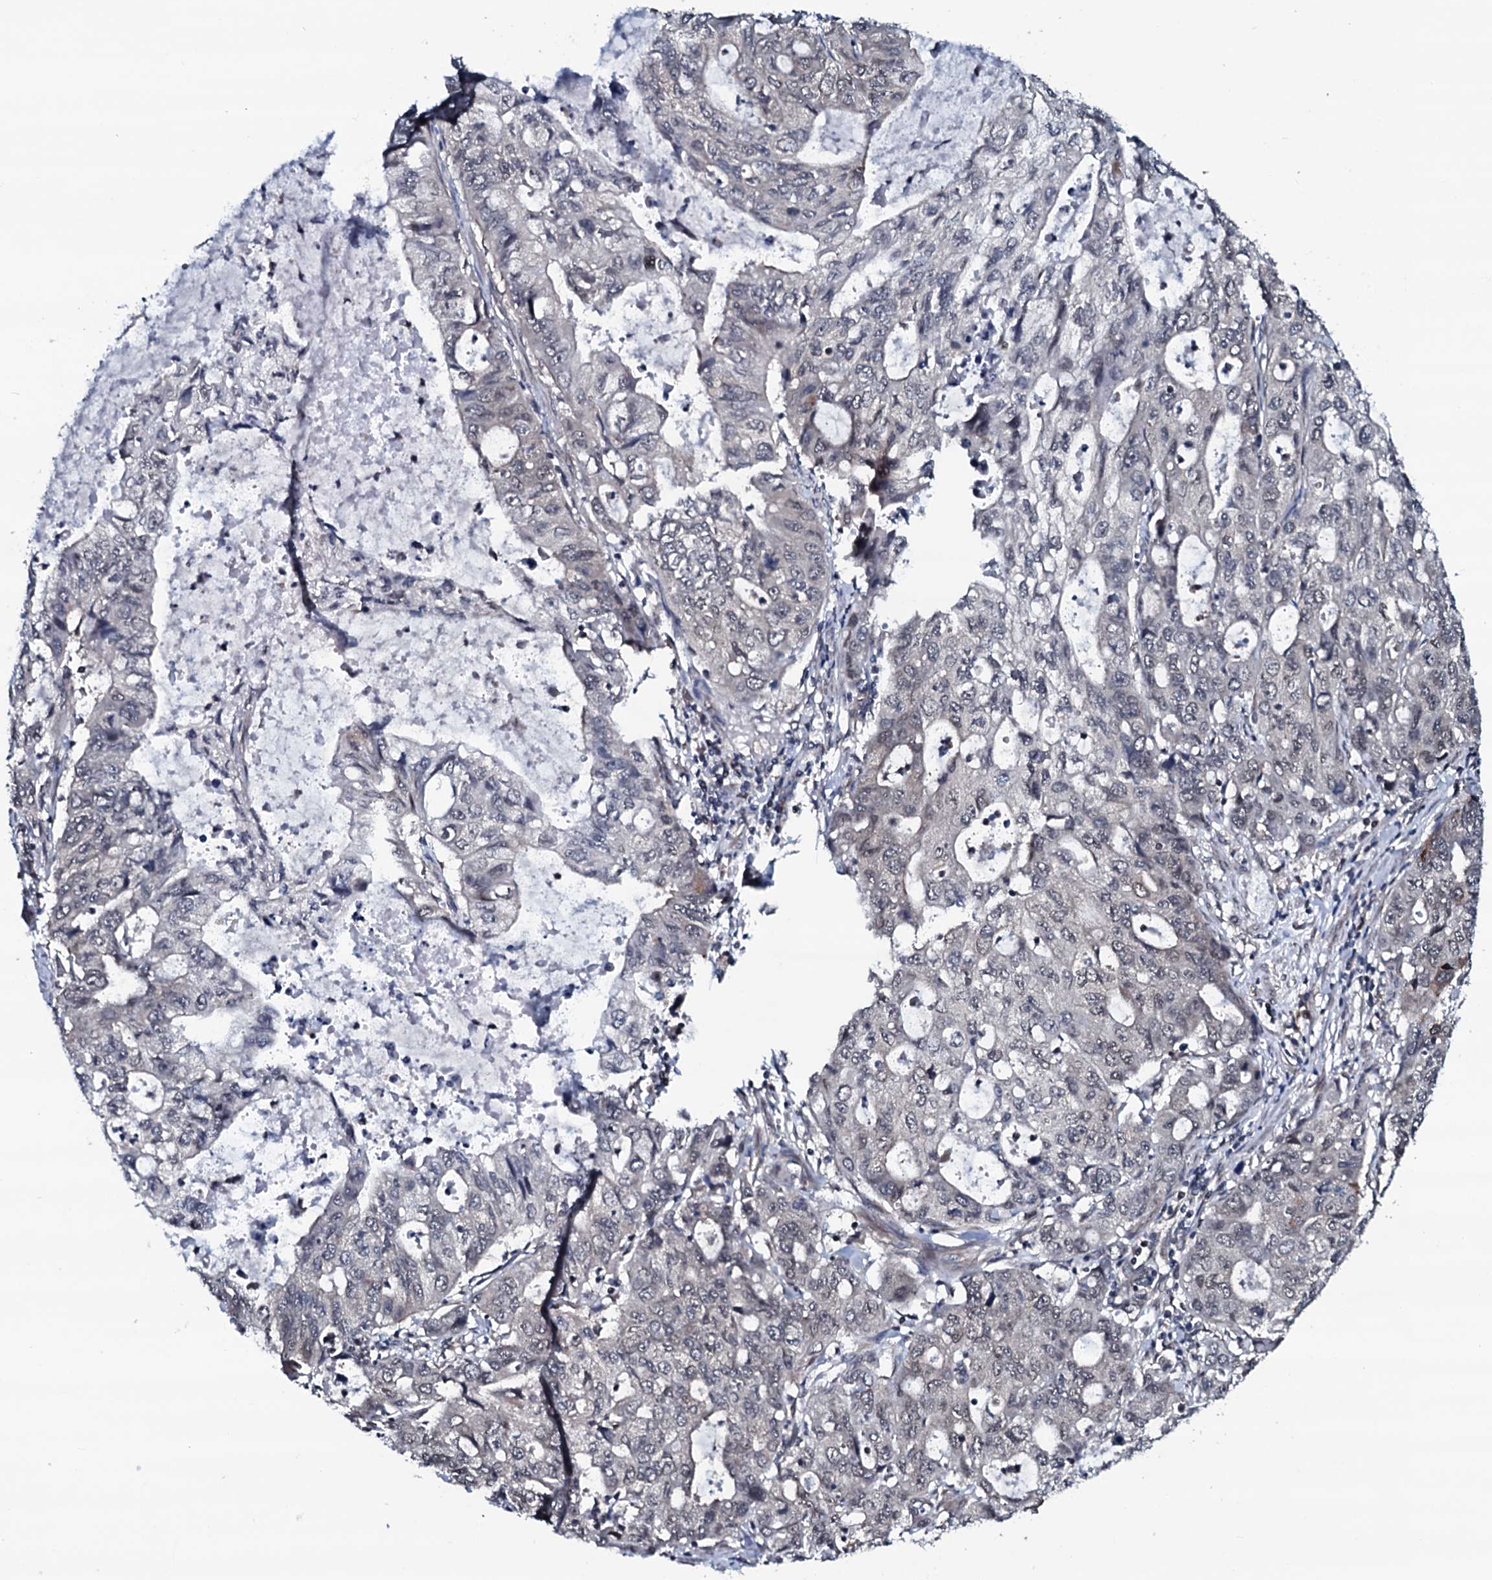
{"staining": {"intensity": "weak", "quantity": "<25%", "location": "nuclear"}, "tissue": "stomach cancer", "cell_type": "Tumor cells", "image_type": "cancer", "snomed": [{"axis": "morphology", "description": "Adenocarcinoma, NOS"}, {"axis": "topography", "description": "Stomach, upper"}], "caption": "IHC photomicrograph of human stomach cancer stained for a protein (brown), which displays no positivity in tumor cells.", "gene": "OGFOD2", "patient": {"sex": "female", "age": 52}}